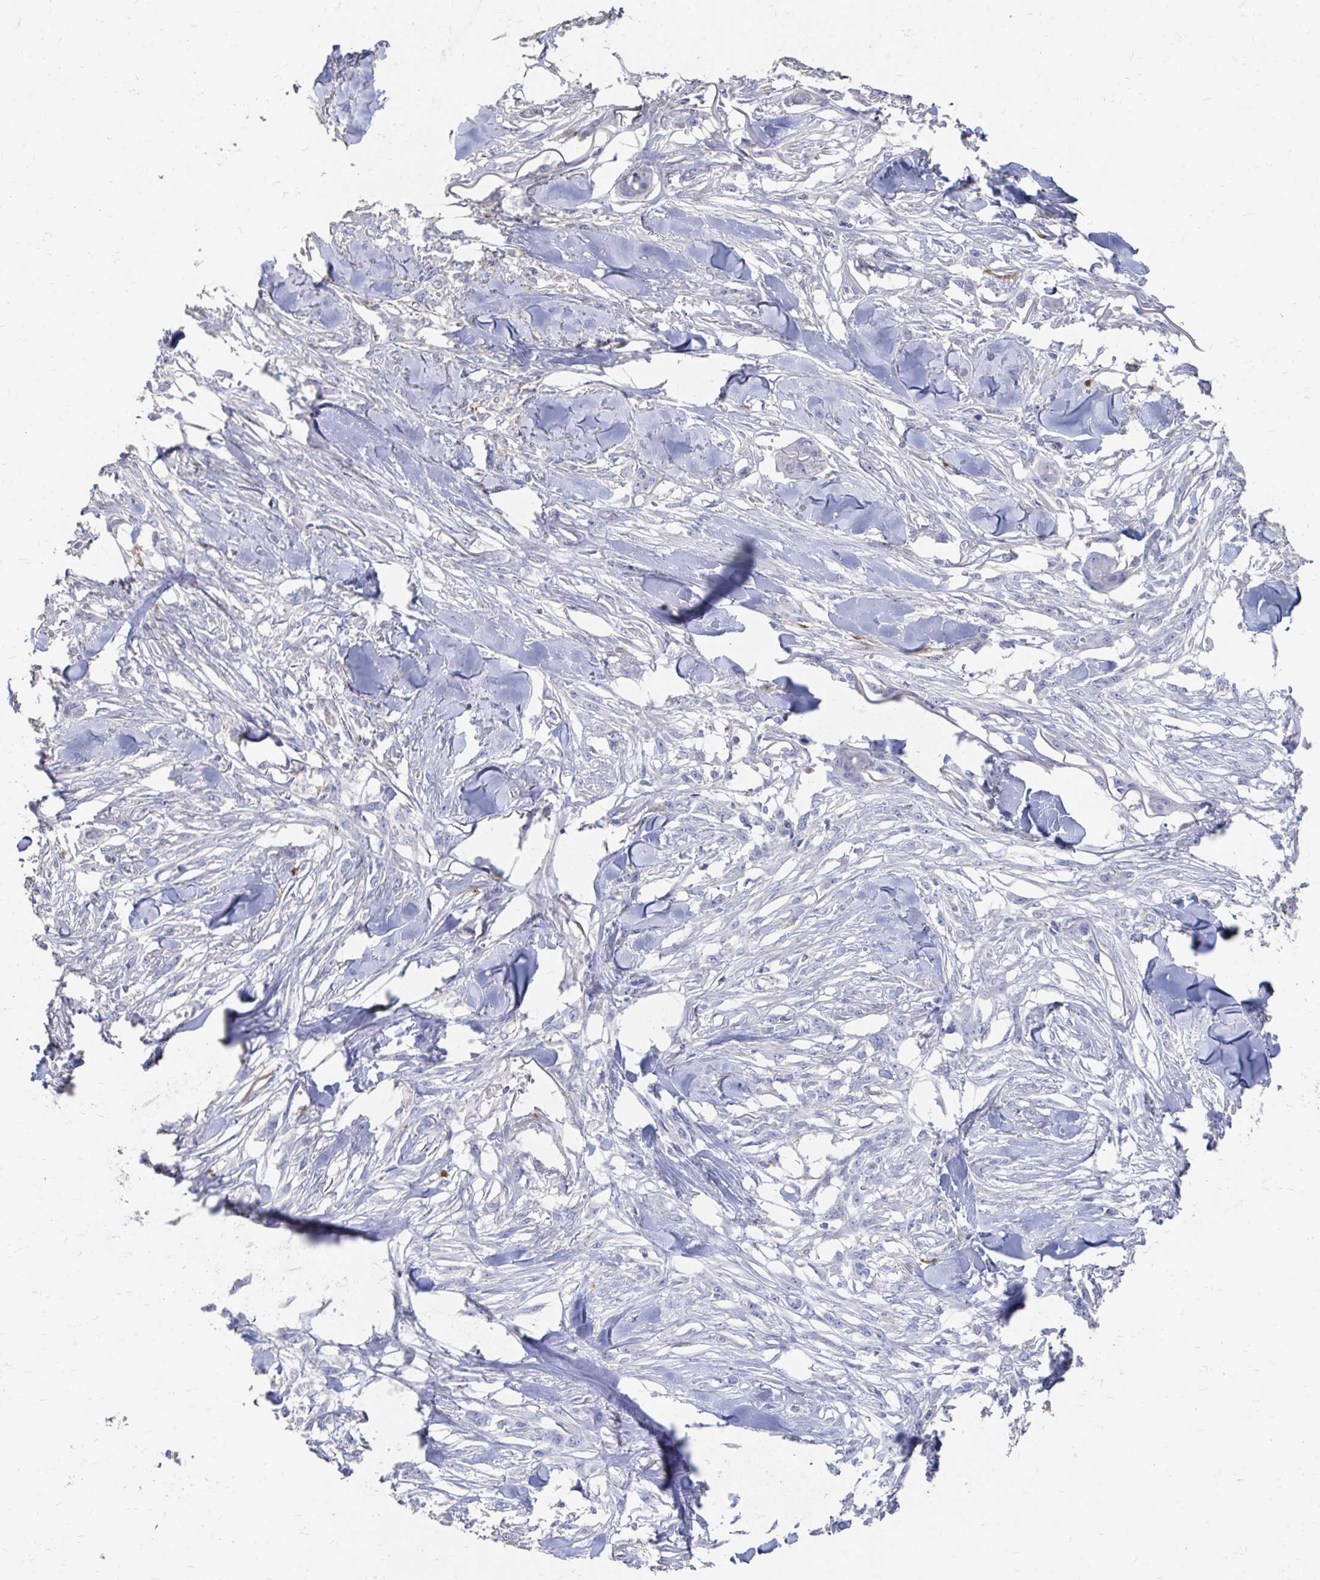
{"staining": {"intensity": "negative", "quantity": "none", "location": "none"}, "tissue": "skin cancer", "cell_type": "Tumor cells", "image_type": "cancer", "snomed": [{"axis": "morphology", "description": "Squamous cell carcinoma, NOS"}, {"axis": "topography", "description": "Skin"}], "caption": "An IHC histopathology image of skin squamous cell carcinoma is shown. There is no staining in tumor cells of skin squamous cell carcinoma.", "gene": "LAMC3", "patient": {"sex": "female", "age": 59}}